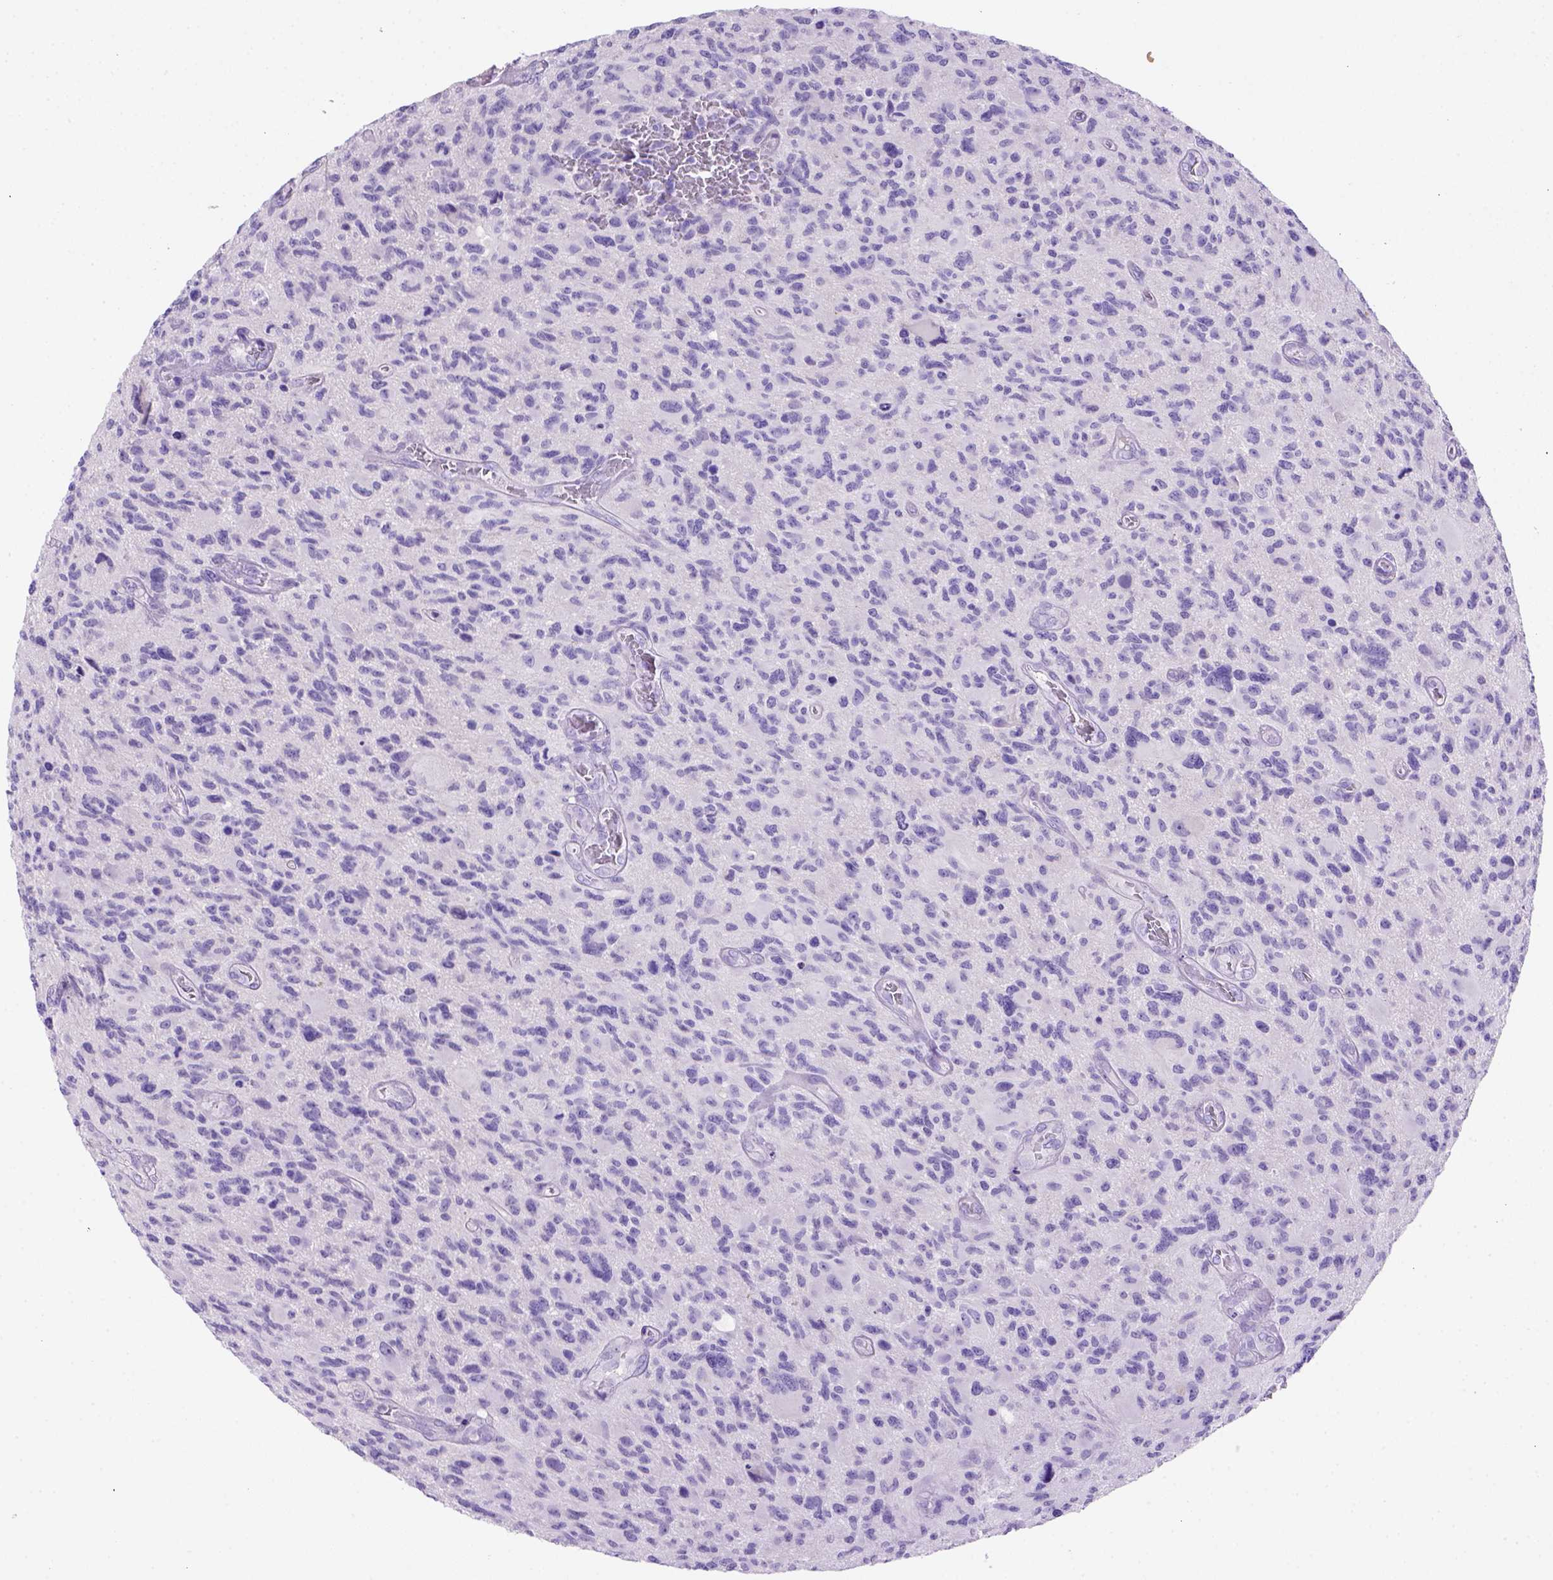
{"staining": {"intensity": "negative", "quantity": "none", "location": "none"}, "tissue": "glioma", "cell_type": "Tumor cells", "image_type": "cancer", "snomed": [{"axis": "morphology", "description": "Glioma, malignant, NOS"}, {"axis": "morphology", "description": "Glioma, malignant, High grade"}, {"axis": "topography", "description": "Brain"}], "caption": "A micrograph of glioma (malignant) stained for a protein displays no brown staining in tumor cells. (Stains: DAB IHC with hematoxylin counter stain, Microscopy: brightfield microscopy at high magnification).", "gene": "SIRPD", "patient": {"sex": "female", "age": 71}}